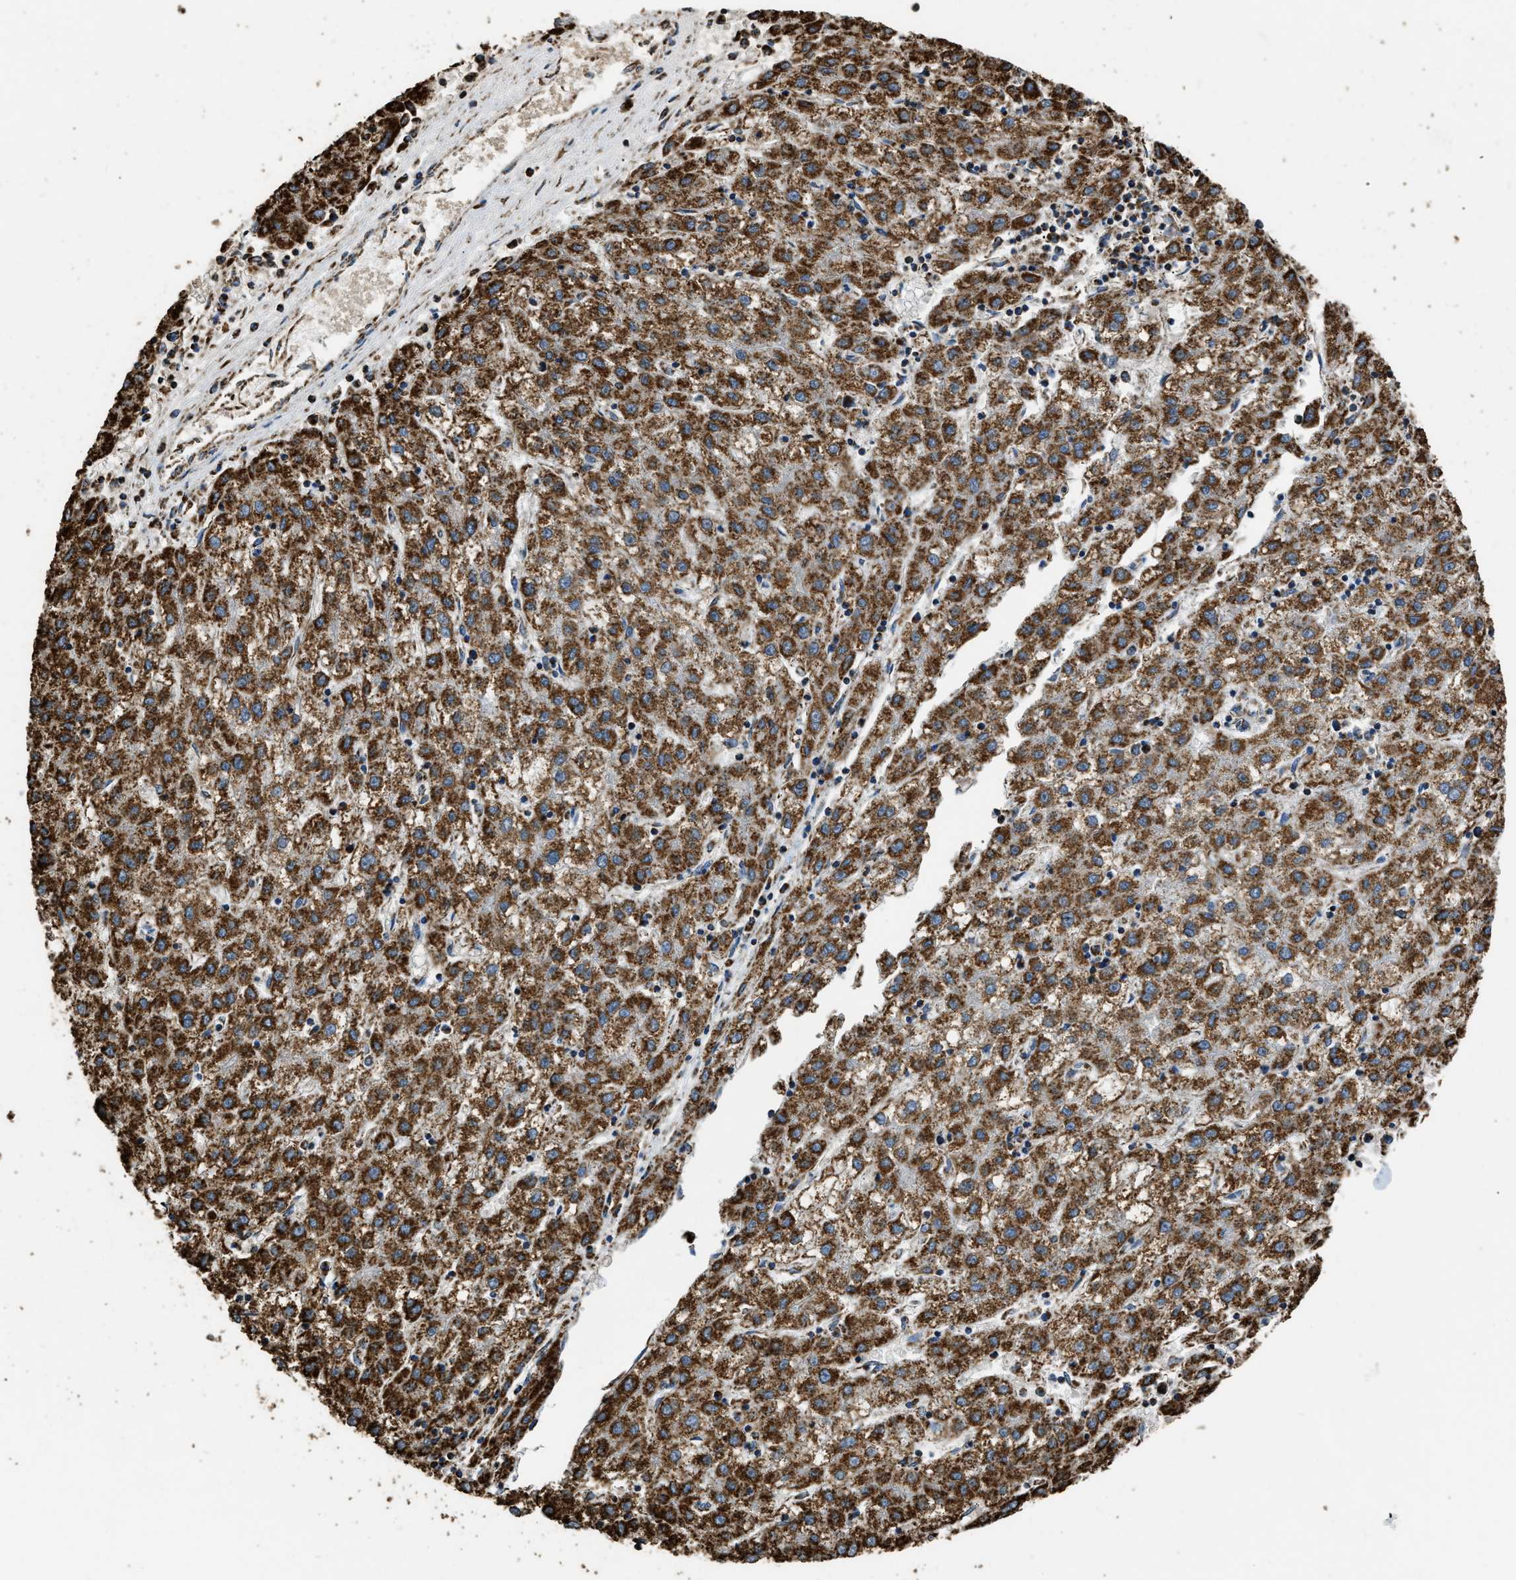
{"staining": {"intensity": "strong", "quantity": ">75%", "location": "cytoplasmic/membranous"}, "tissue": "liver cancer", "cell_type": "Tumor cells", "image_type": "cancer", "snomed": [{"axis": "morphology", "description": "Carcinoma, Hepatocellular, NOS"}, {"axis": "topography", "description": "Liver"}], "caption": "Liver cancer stained with DAB (3,3'-diaminobenzidine) immunohistochemistry (IHC) displays high levels of strong cytoplasmic/membranous staining in approximately >75% of tumor cells. Using DAB (3,3'-diaminobenzidine) (brown) and hematoxylin (blue) stains, captured at high magnification using brightfield microscopy.", "gene": "IRX6", "patient": {"sex": "male", "age": 72}}